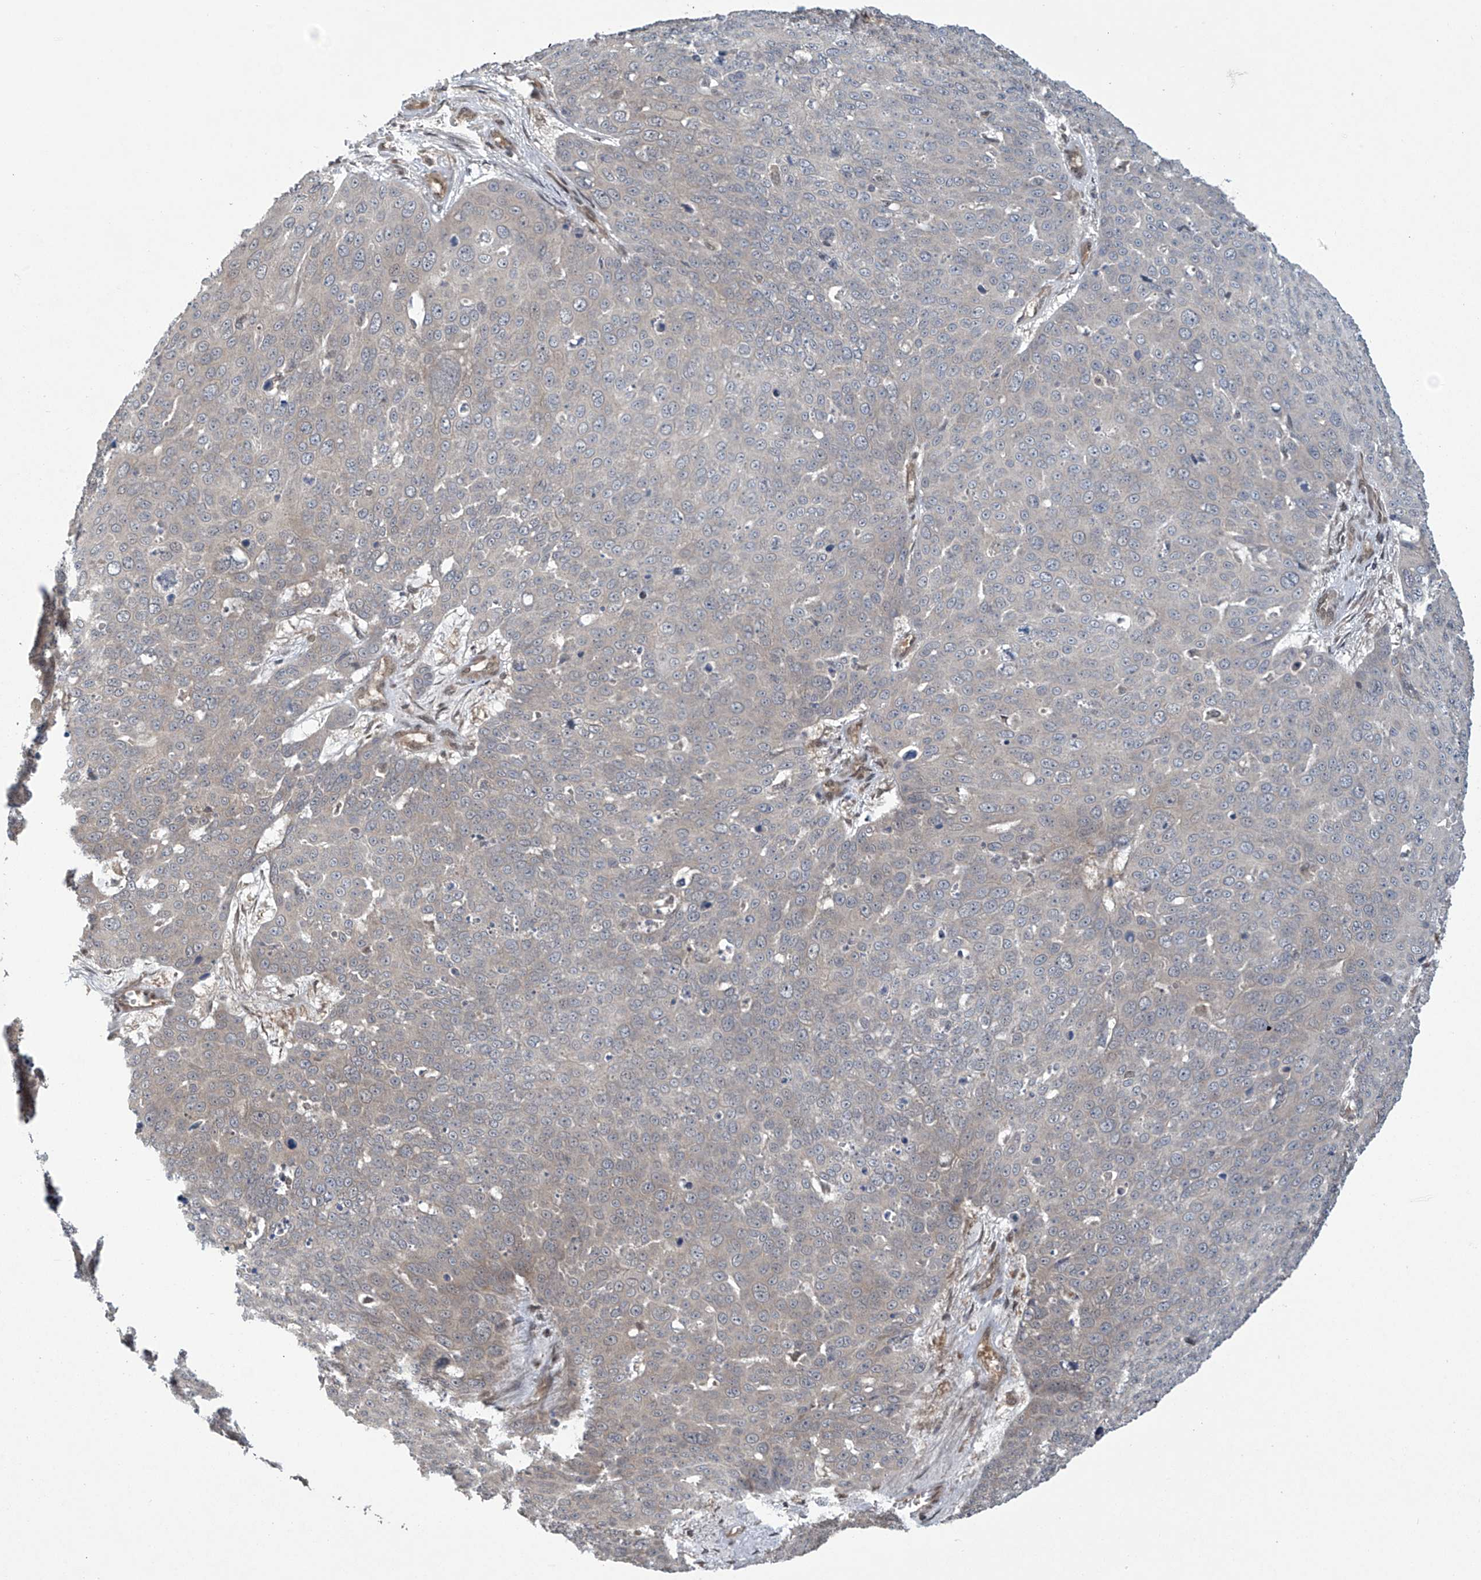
{"staining": {"intensity": "weak", "quantity": "<25%", "location": "cytoplasmic/membranous"}, "tissue": "skin cancer", "cell_type": "Tumor cells", "image_type": "cancer", "snomed": [{"axis": "morphology", "description": "Squamous cell carcinoma, NOS"}, {"axis": "topography", "description": "Skin"}], "caption": "IHC photomicrograph of human skin cancer stained for a protein (brown), which reveals no expression in tumor cells.", "gene": "ABHD13", "patient": {"sex": "male", "age": 71}}